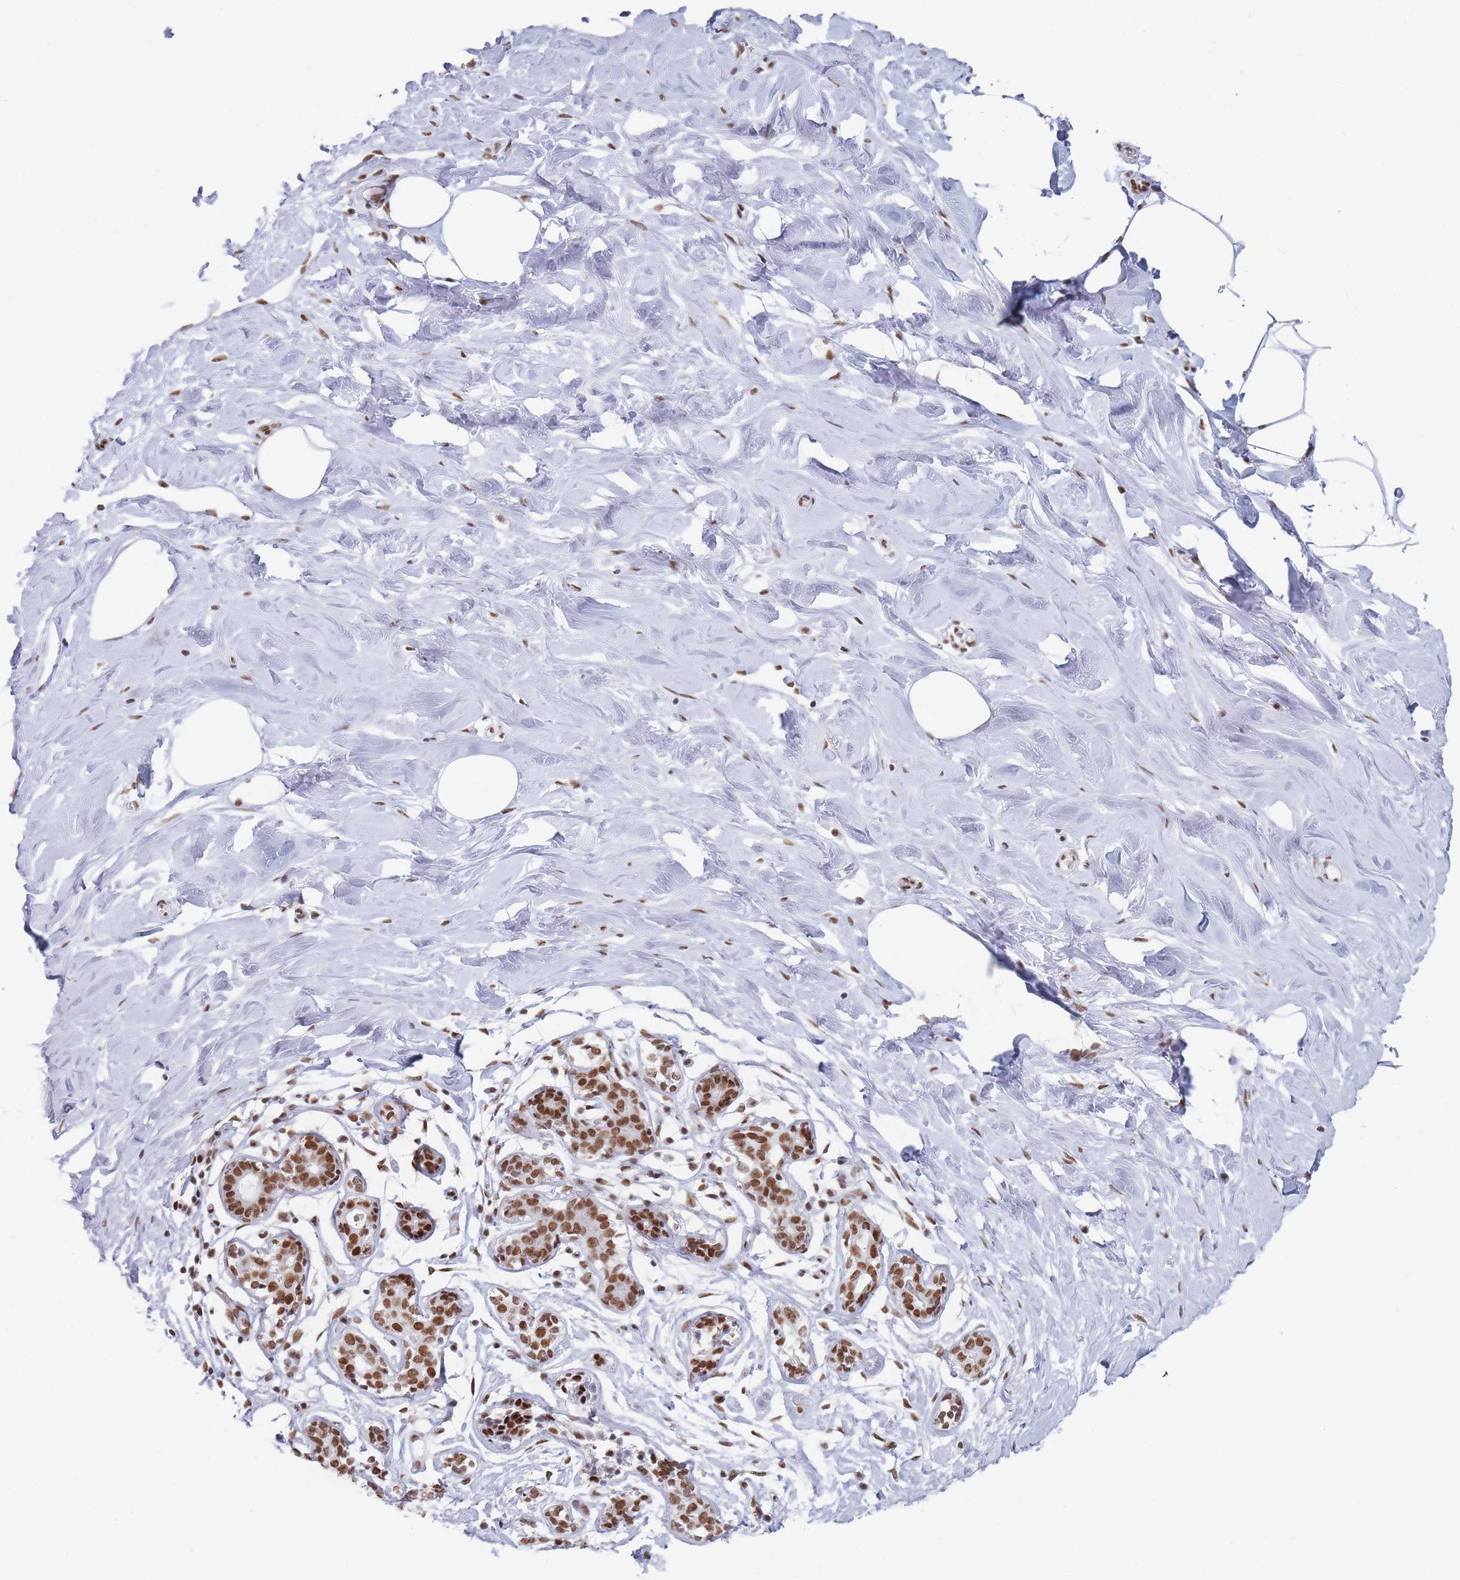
{"staining": {"intensity": "negative", "quantity": "none", "location": "none"}, "tissue": "breast", "cell_type": "Adipocytes", "image_type": "normal", "snomed": [{"axis": "morphology", "description": "Normal tissue, NOS"}, {"axis": "topography", "description": "Breast"}], "caption": "The image reveals no significant staining in adipocytes of breast.", "gene": "SAFB2", "patient": {"sex": "female", "age": 27}}